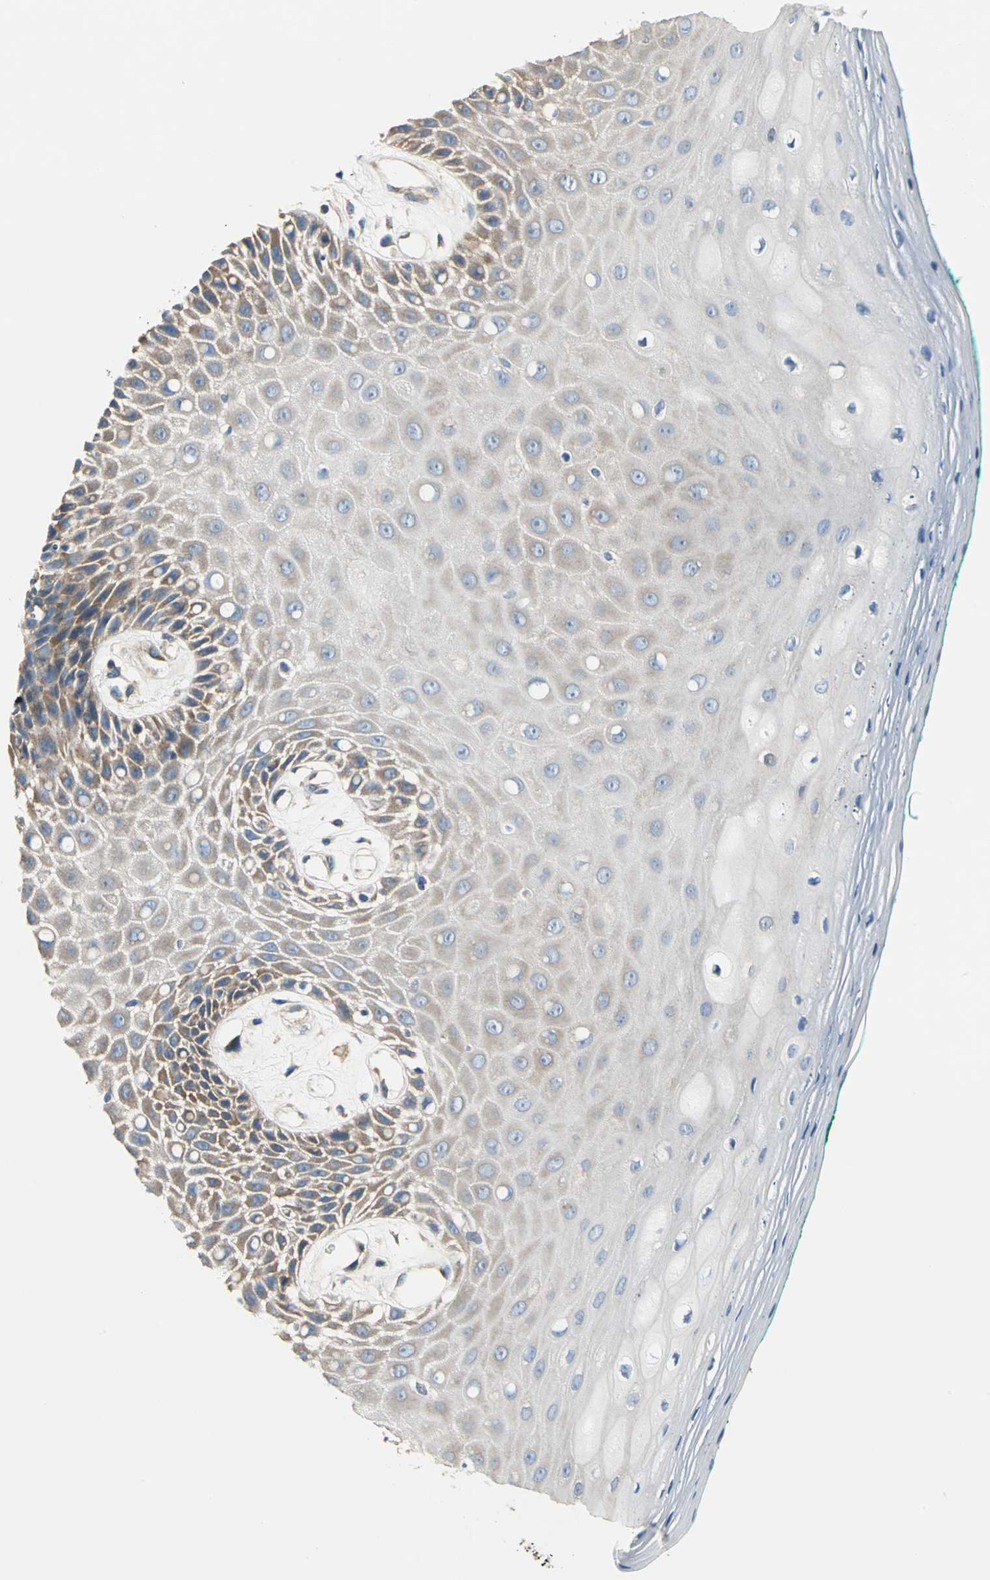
{"staining": {"intensity": "weak", "quantity": "25%-75%", "location": "cytoplasmic/membranous"}, "tissue": "oral mucosa", "cell_type": "Squamous epithelial cells", "image_type": "normal", "snomed": [{"axis": "morphology", "description": "Normal tissue, NOS"}, {"axis": "morphology", "description": "Squamous cell carcinoma, NOS"}, {"axis": "topography", "description": "Skeletal muscle"}, {"axis": "topography", "description": "Oral tissue"}, {"axis": "topography", "description": "Head-Neck"}], "caption": "Immunohistochemistry of benign oral mucosa exhibits low levels of weak cytoplasmic/membranous expression in about 25%-75% of squamous epithelial cells.", "gene": "DDX3X", "patient": {"sex": "female", "age": 84}}